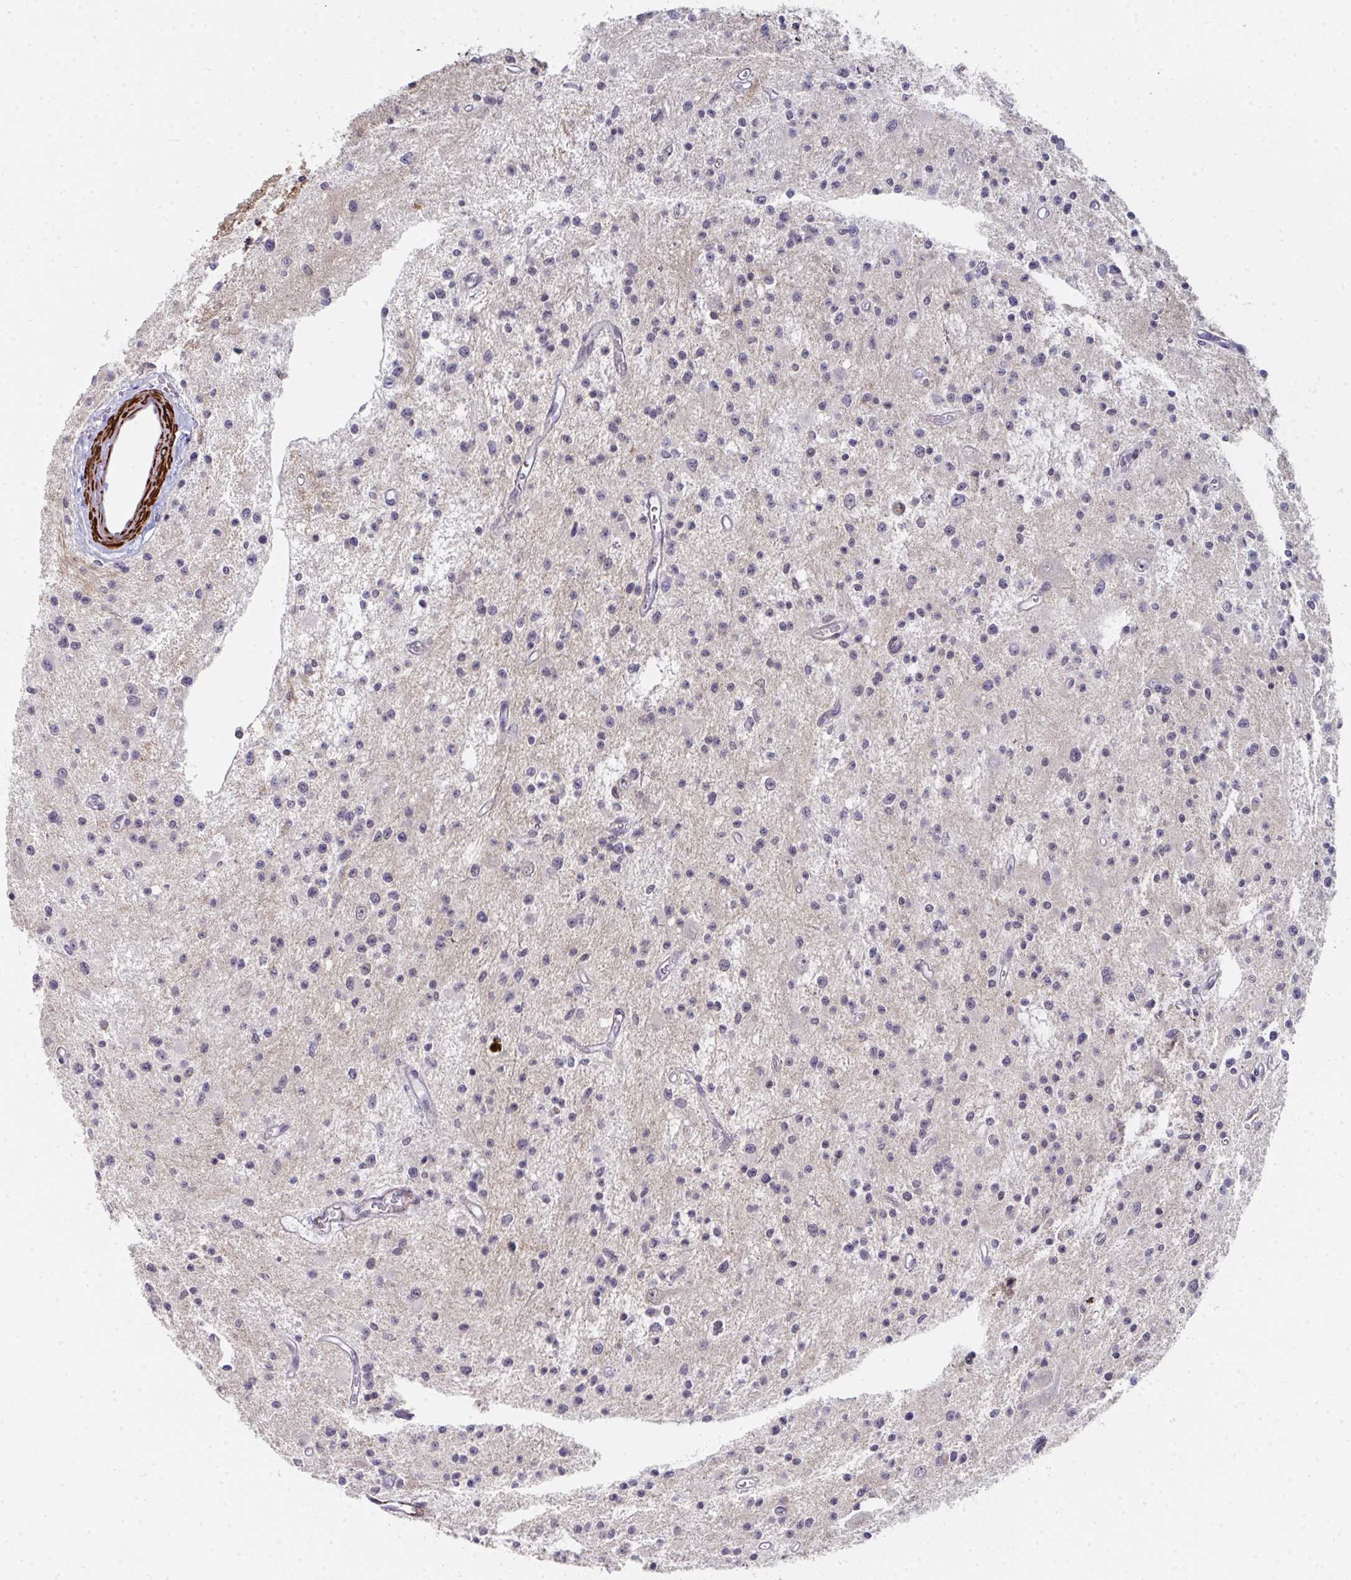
{"staining": {"intensity": "negative", "quantity": "none", "location": "none"}, "tissue": "glioma", "cell_type": "Tumor cells", "image_type": "cancer", "snomed": [{"axis": "morphology", "description": "Glioma, malignant, Low grade"}, {"axis": "topography", "description": "Brain"}], "caption": "The image displays no staining of tumor cells in glioma. (Stains: DAB immunohistochemistry with hematoxylin counter stain, Microscopy: brightfield microscopy at high magnification).", "gene": "GINS2", "patient": {"sex": "male", "age": 43}}